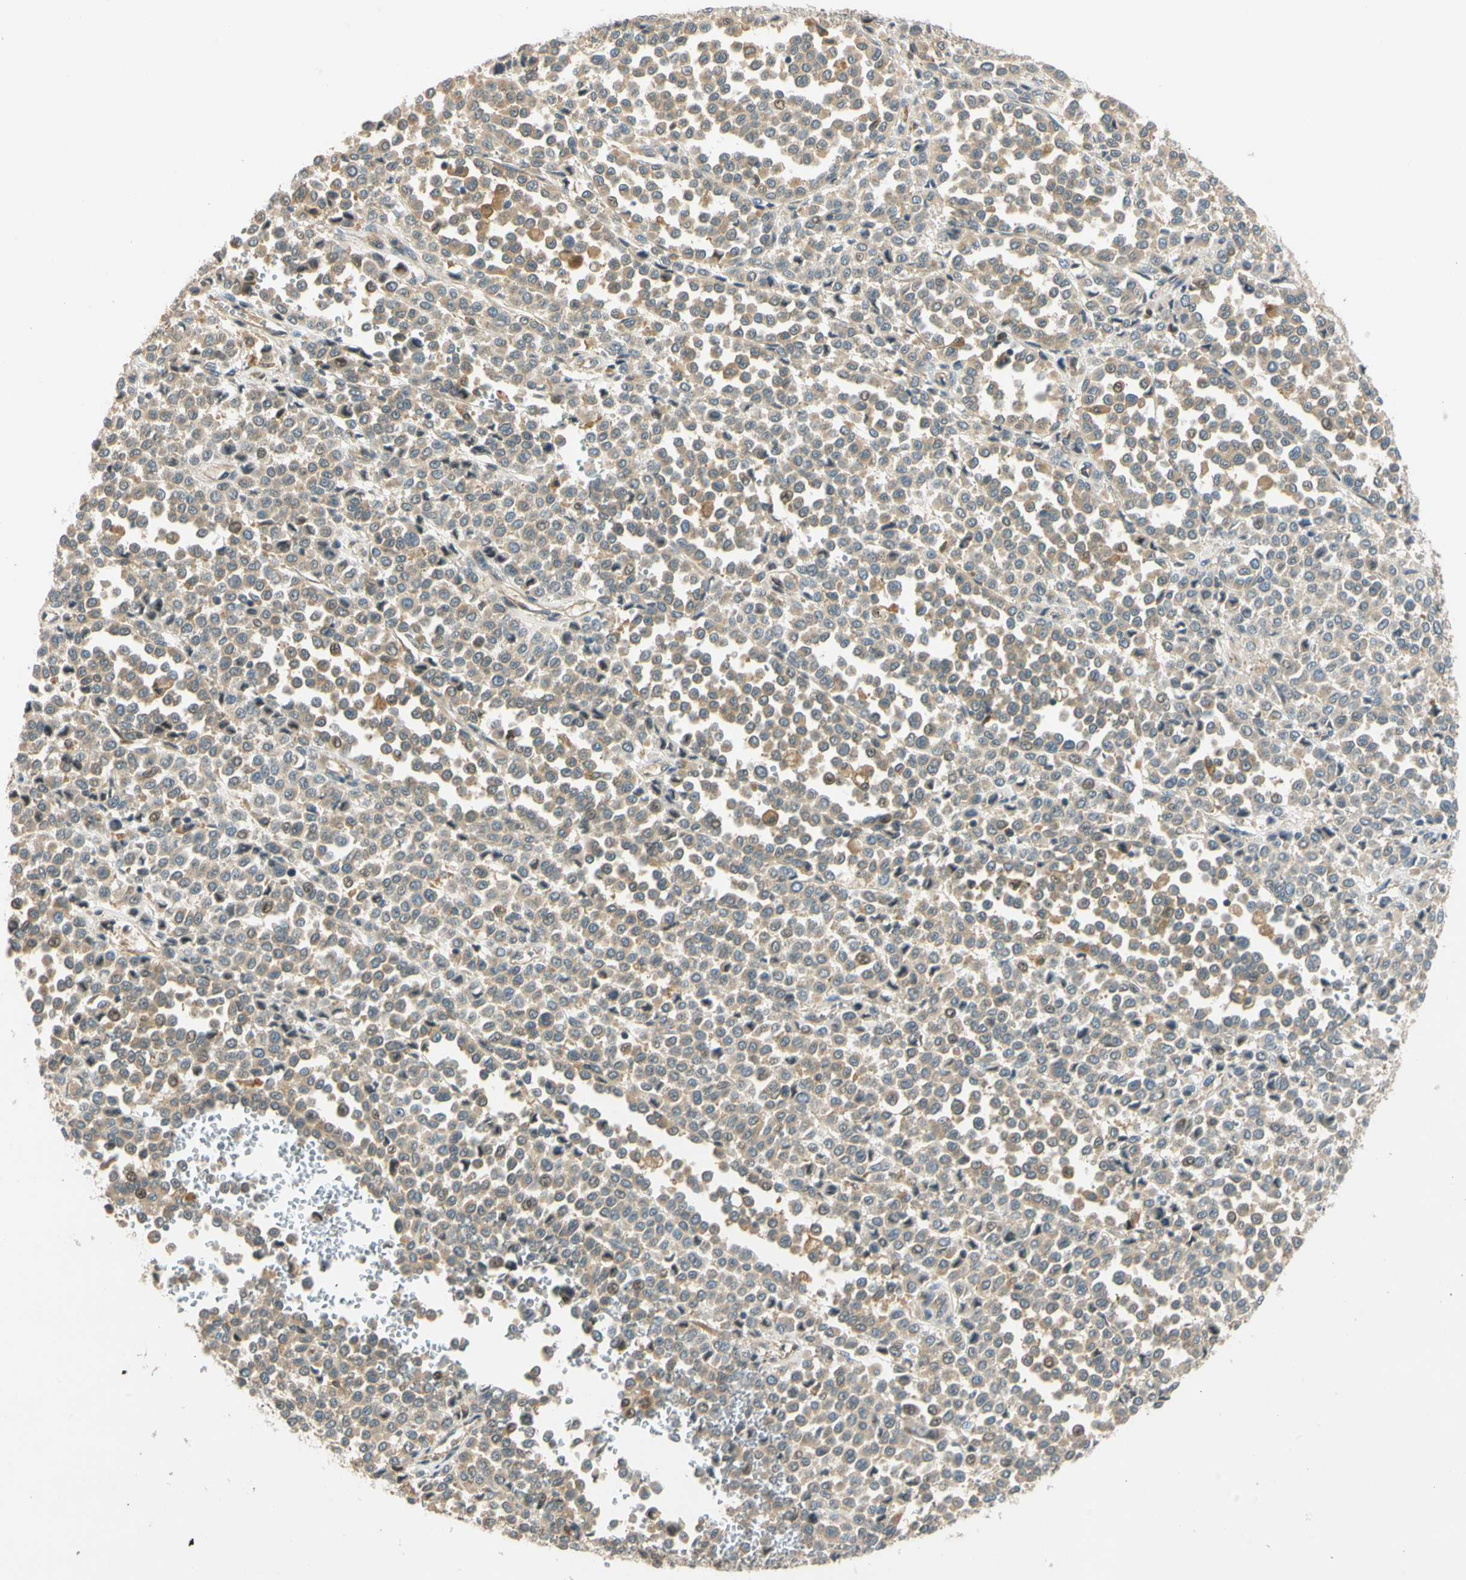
{"staining": {"intensity": "weak", "quantity": ">75%", "location": "cytoplasmic/membranous"}, "tissue": "melanoma", "cell_type": "Tumor cells", "image_type": "cancer", "snomed": [{"axis": "morphology", "description": "Malignant melanoma, Metastatic site"}, {"axis": "topography", "description": "Pancreas"}], "caption": "An image of human malignant melanoma (metastatic site) stained for a protein displays weak cytoplasmic/membranous brown staining in tumor cells. The staining is performed using DAB brown chromogen to label protein expression. The nuclei are counter-stained blue using hematoxylin.", "gene": "GATD1", "patient": {"sex": "female", "age": 30}}